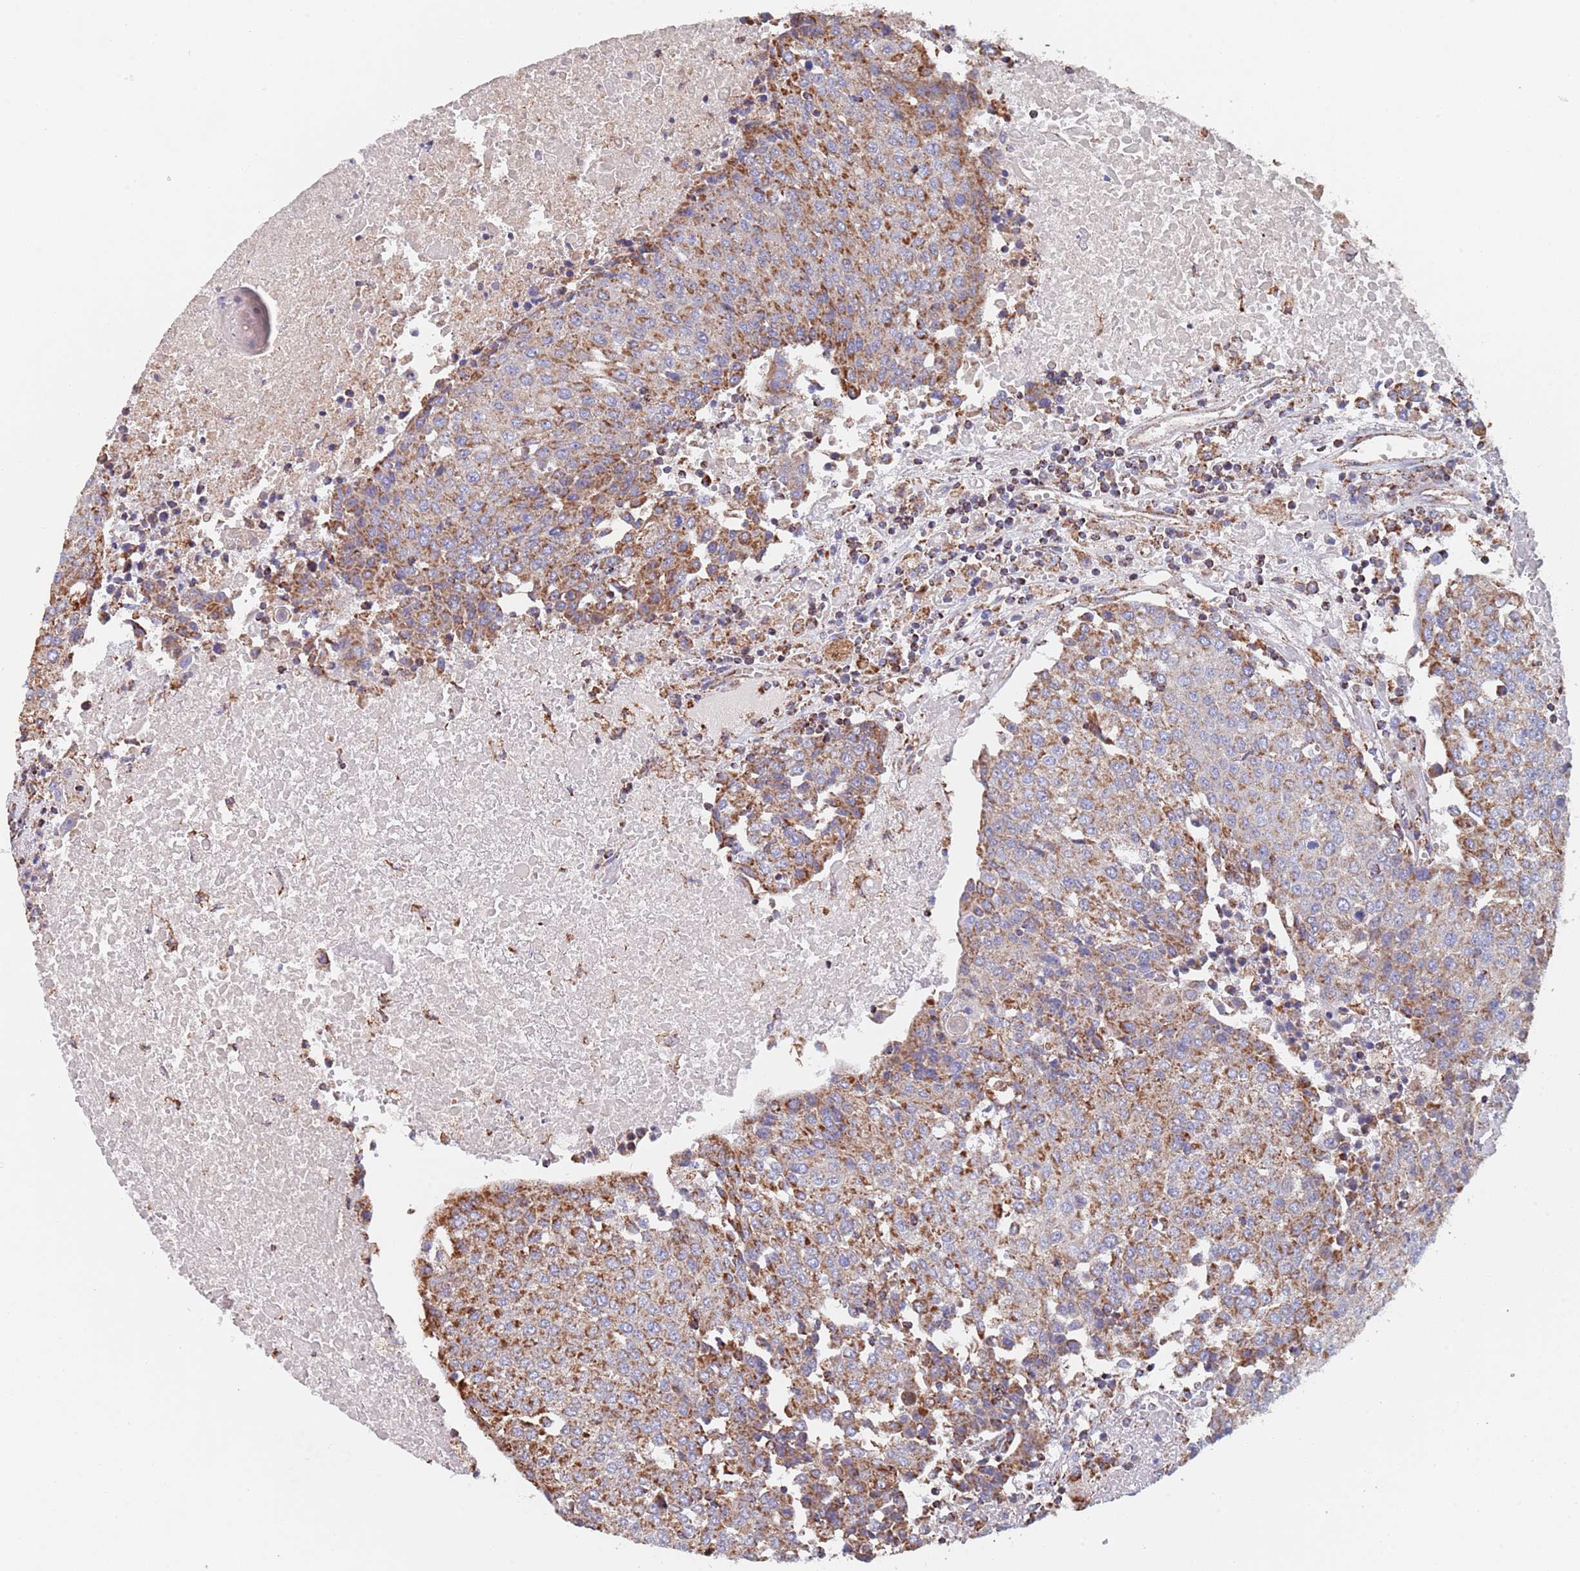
{"staining": {"intensity": "moderate", "quantity": ">75%", "location": "cytoplasmic/membranous"}, "tissue": "urothelial cancer", "cell_type": "Tumor cells", "image_type": "cancer", "snomed": [{"axis": "morphology", "description": "Urothelial carcinoma, High grade"}, {"axis": "topography", "description": "Urinary bladder"}], "caption": "This is an image of immunohistochemistry staining of urothelial cancer, which shows moderate staining in the cytoplasmic/membranous of tumor cells.", "gene": "PGP", "patient": {"sex": "female", "age": 85}}